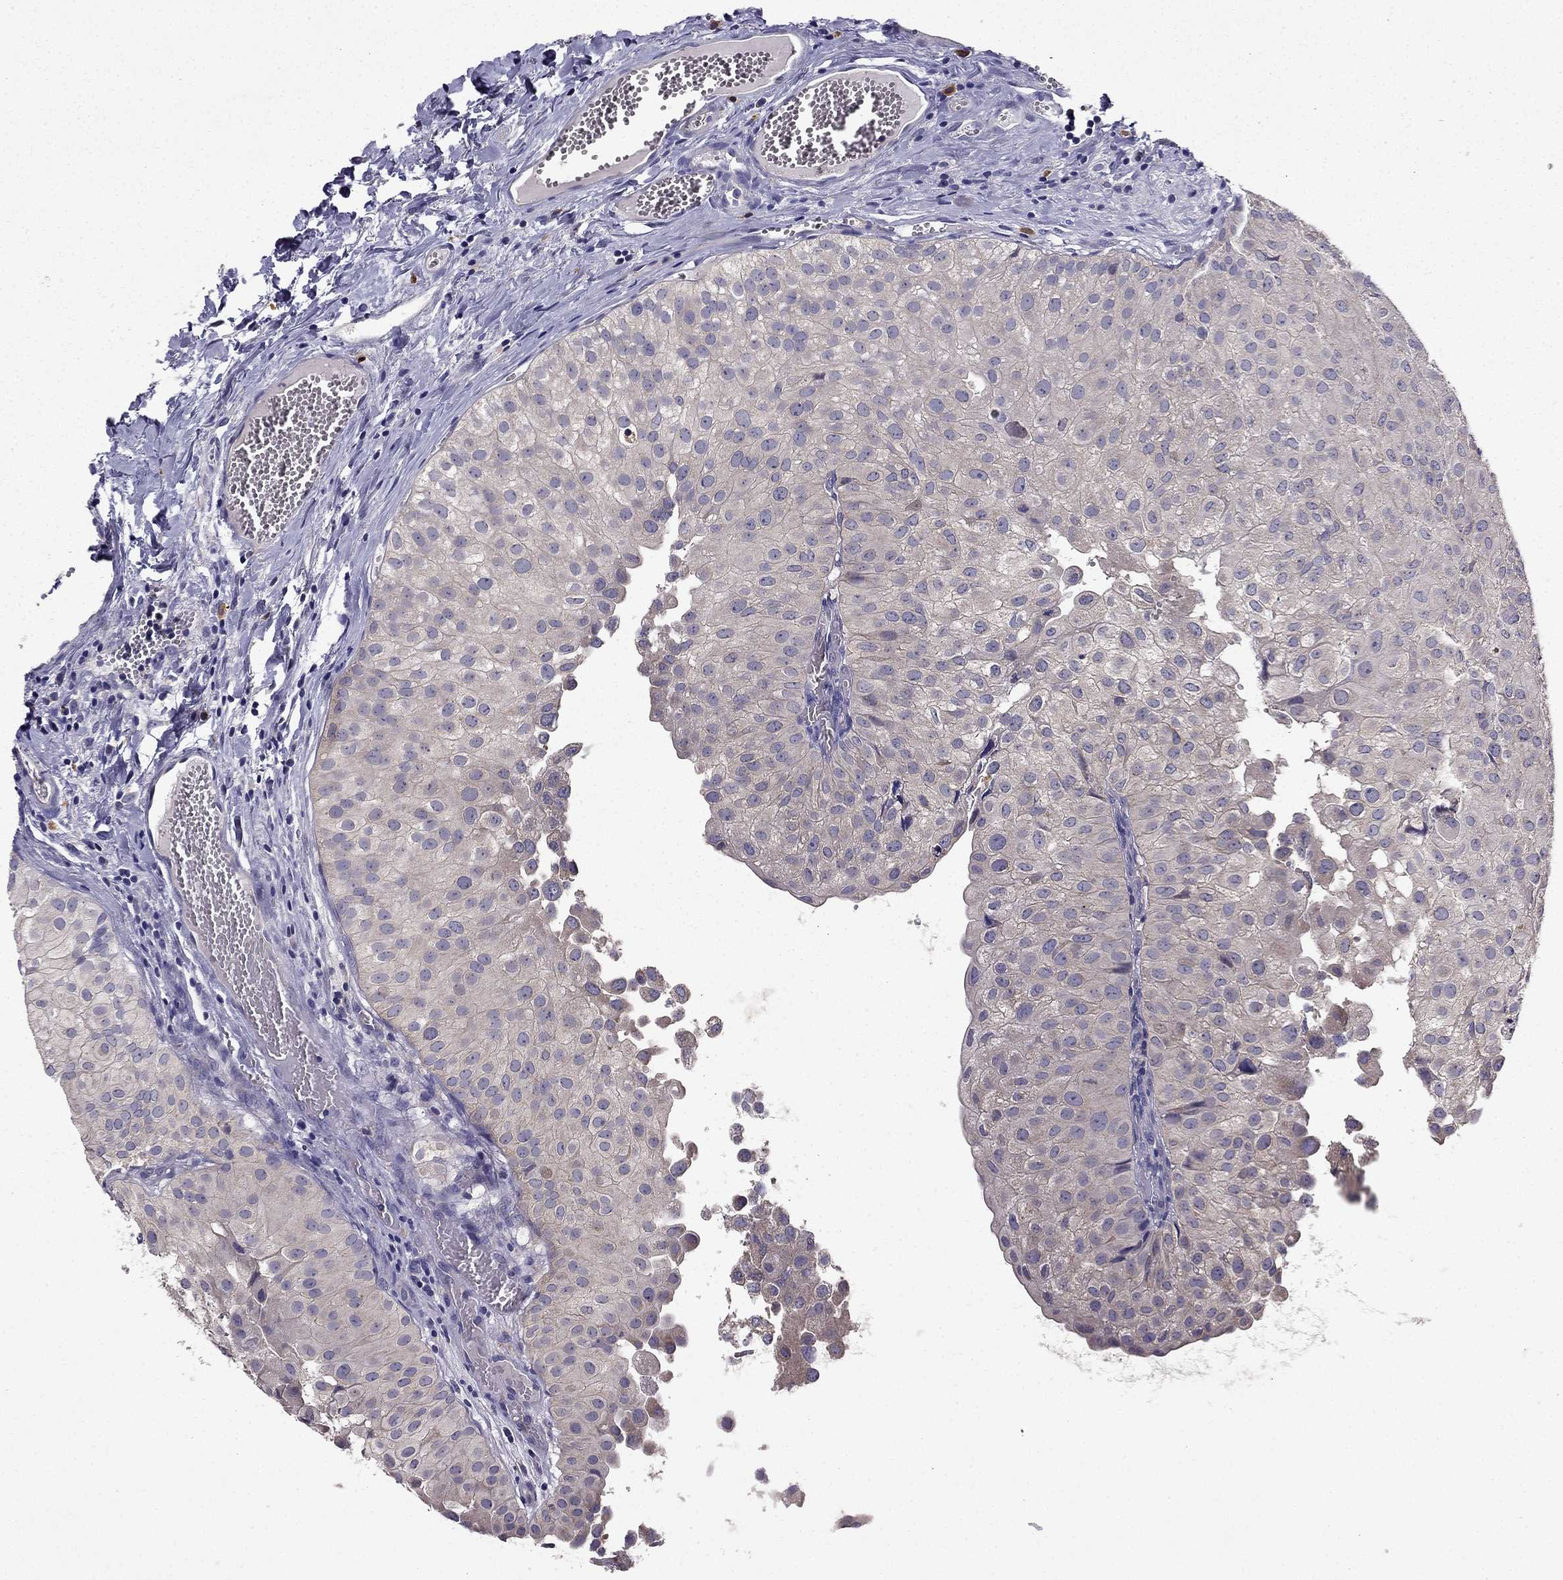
{"staining": {"intensity": "weak", "quantity": "25%-75%", "location": "cytoplasmic/membranous"}, "tissue": "urothelial cancer", "cell_type": "Tumor cells", "image_type": "cancer", "snomed": [{"axis": "morphology", "description": "Urothelial carcinoma, Low grade"}, {"axis": "topography", "description": "Urinary bladder"}], "caption": "This photomicrograph reveals urothelial carcinoma (low-grade) stained with immunohistochemistry (IHC) to label a protein in brown. The cytoplasmic/membranous of tumor cells show weak positivity for the protein. Nuclei are counter-stained blue.", "gene": "STXBP5", "patient": {"sex": "female", "age": 78}}